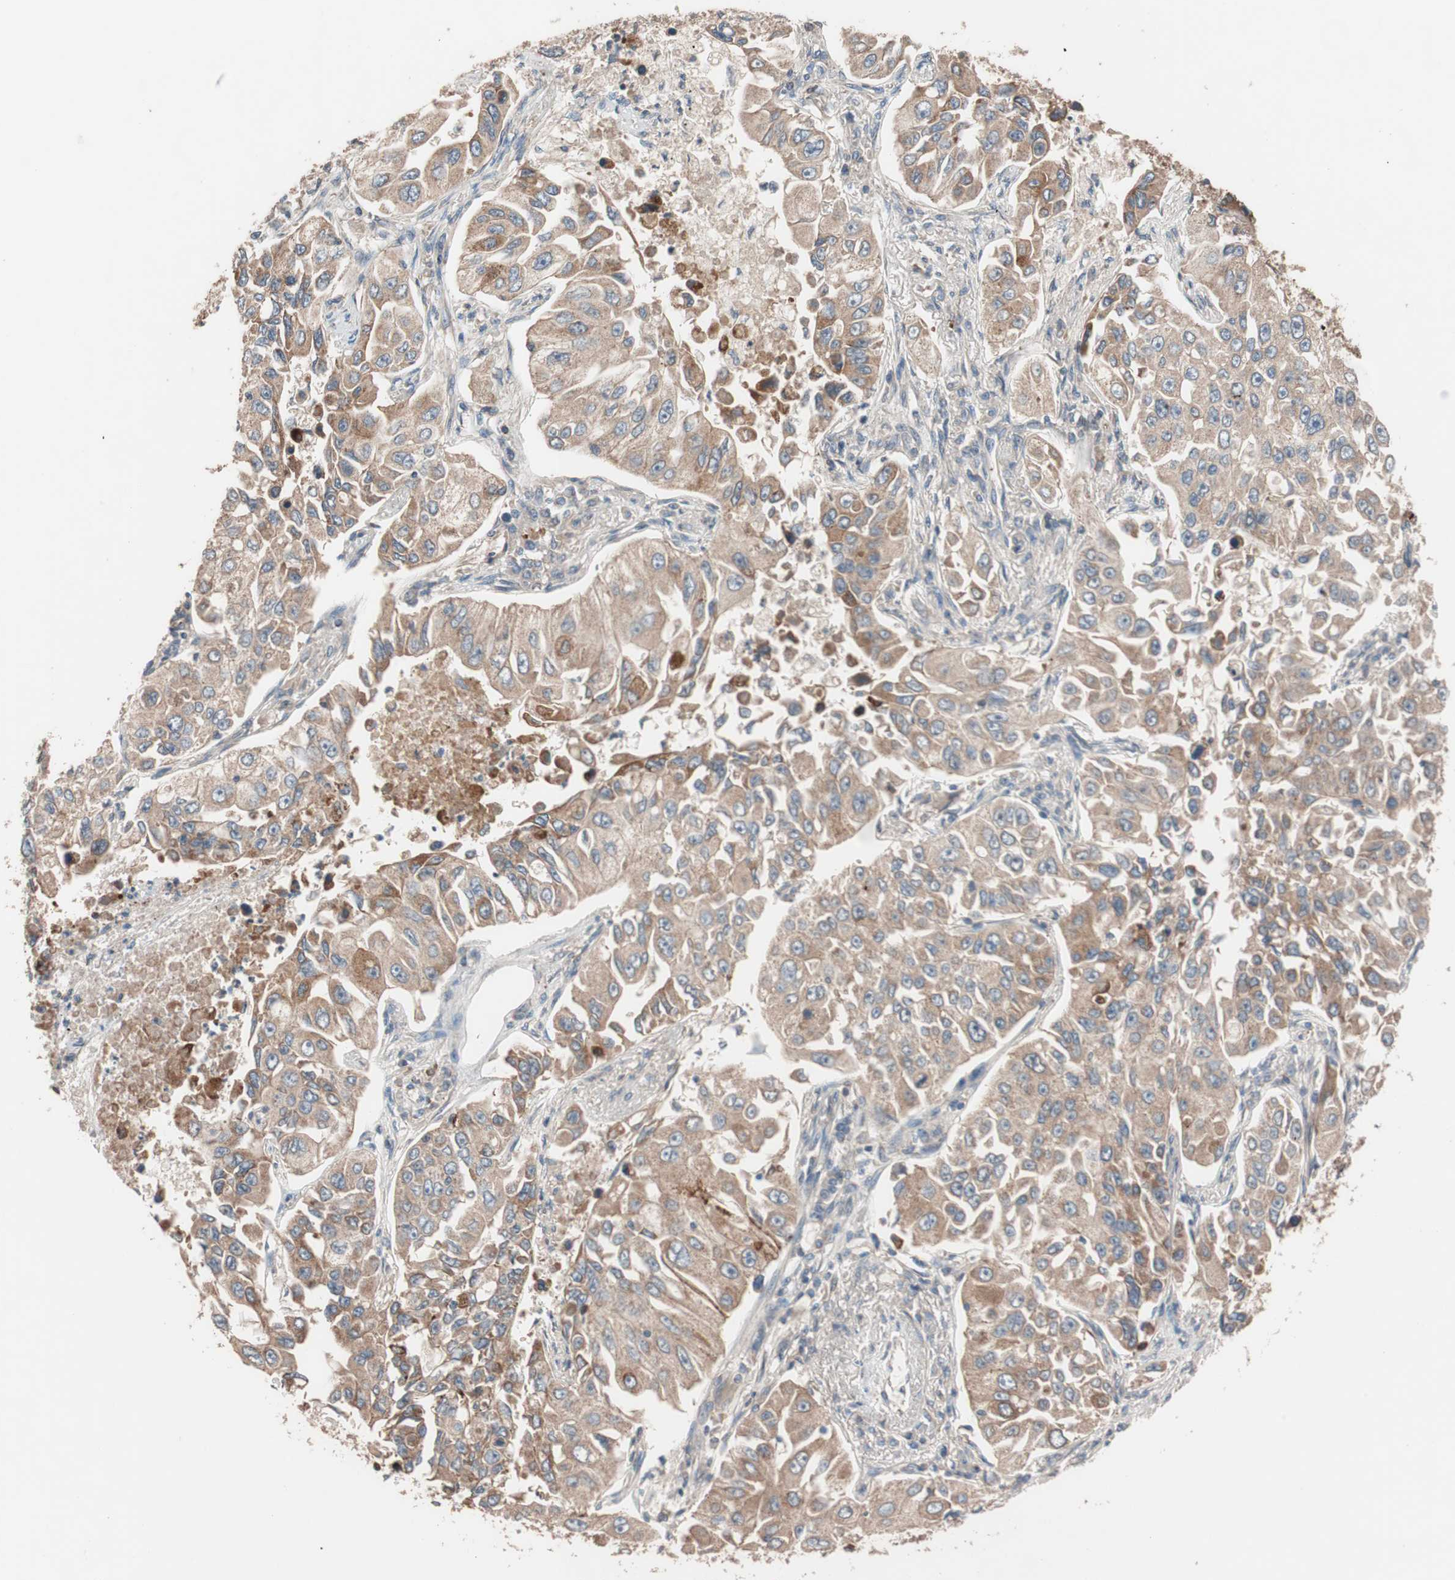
{"staining": {"intensity": "moderate", "quantity": ">75%", "location": "cytoplasmic/membranous"}, "tissue": "lung cancer", "cell_type": "Tumor cells", "image_type": "cancer", "snomed": [{"axis": "morphology", "description": "Adenocarcinoma, NOS"}, {"axis": "topography", "description": "Lung"}], "caption": "High-magnification brightfield microscopy of lung cancer (adenocarcinoma) stained with DAB (brown) and counterstained with hematoxylin (blue). tumor cells exhibit moderate cytoplasmic/membranous staining is present in about>75% of cells.", "gene": "SDC4", "patient": {"sex": "male", "age": 84}}